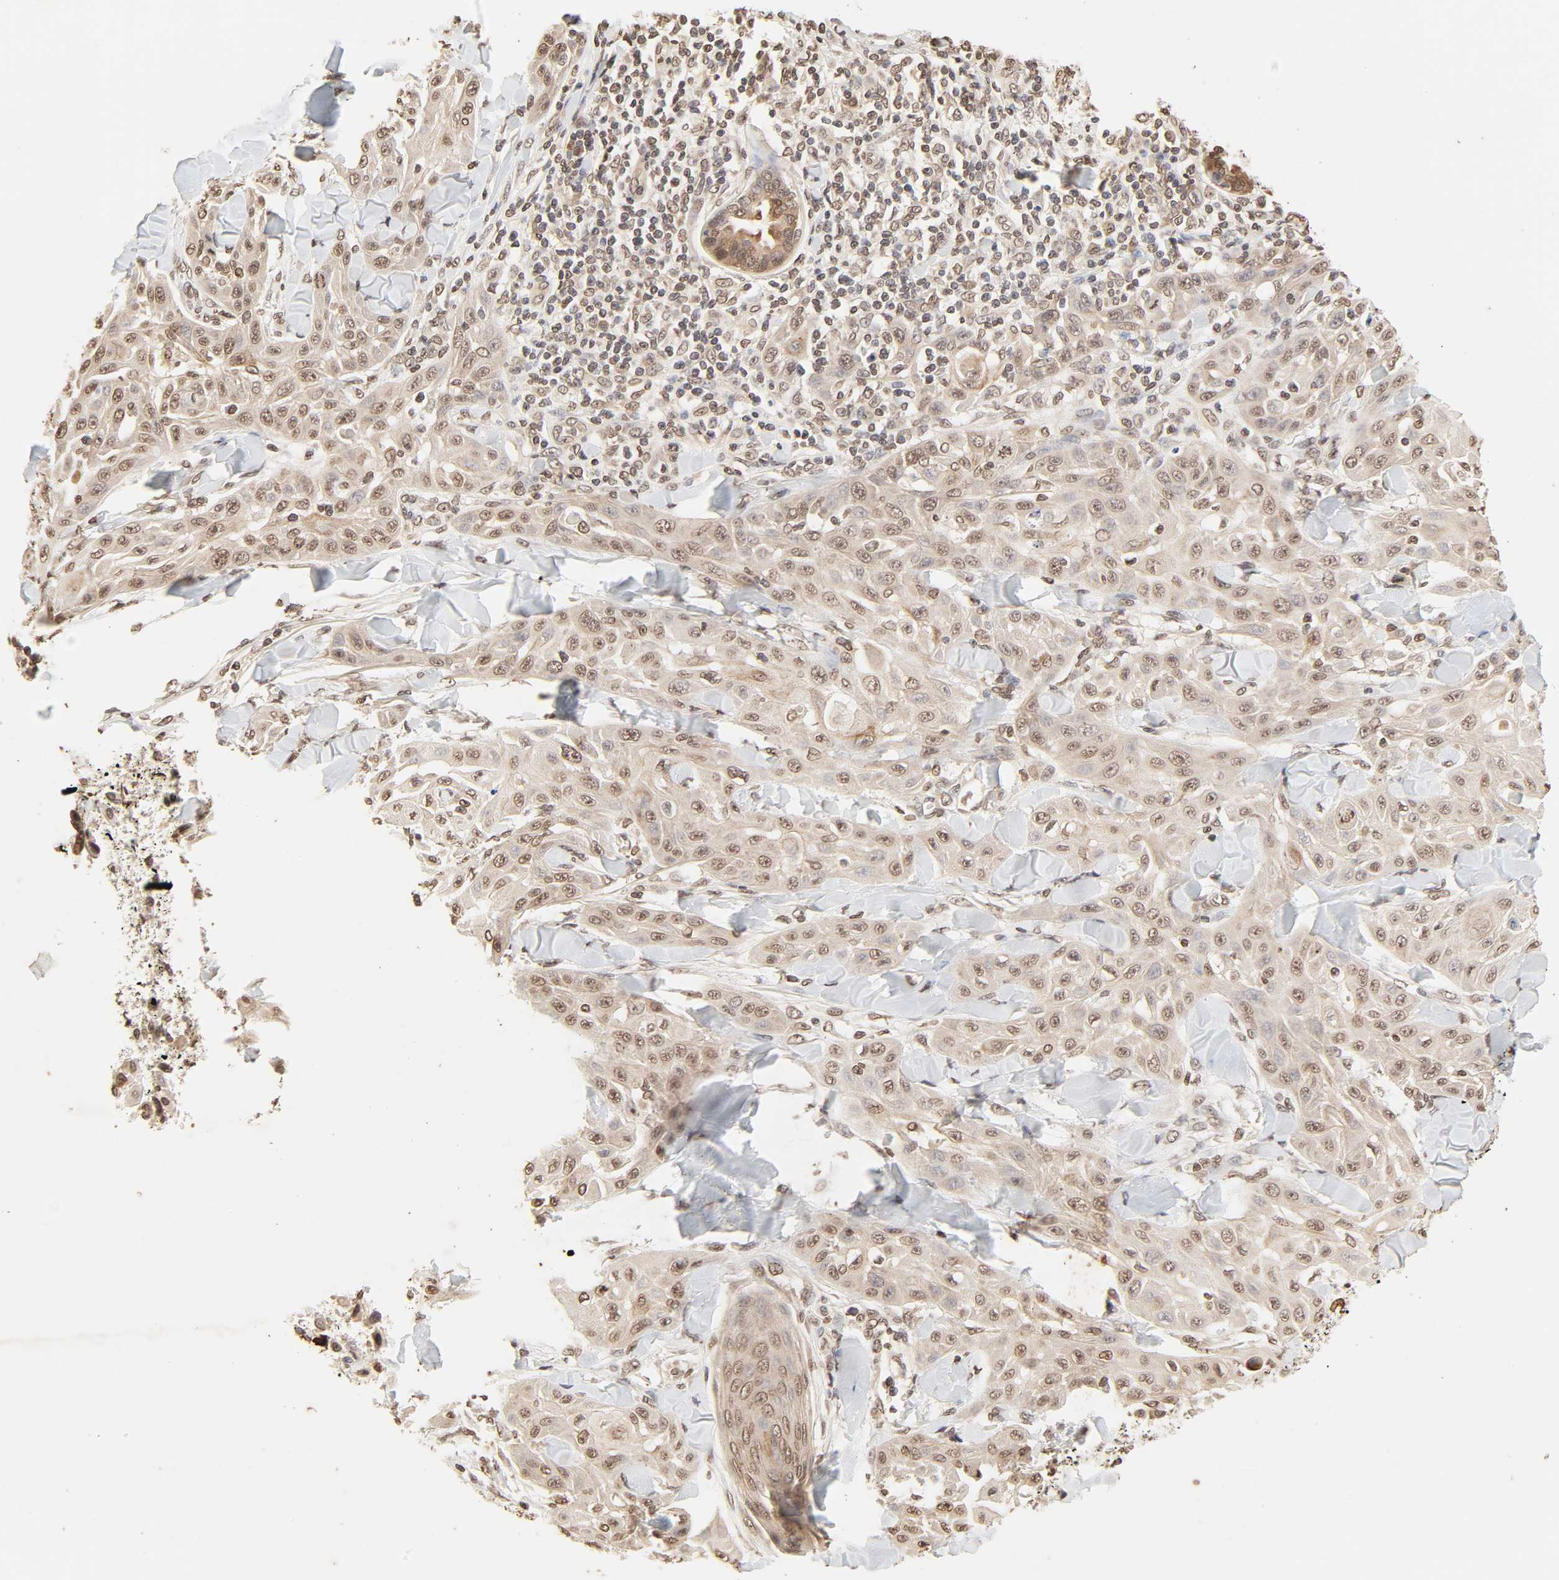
{"staining": {"intensity": "moderate", "quantity": ">75%", "location": "cytoplasmic/membranous,nuclear"}, "tissue": "skin cancer", "cell_type": "Tumor cells", "image_type": "cancer", "snomed": [{"axis": "morphology", "description": "Squamous cell carcinoma, NOS"}, {"axis": "topography", "description": "Skin"}], "caption": "Immunohistochemical staining of skin cancer exhibits medium levels of moderate cytoplasmic/membranous and nuclear positivity in about >75% of tumor cells. (DAB IHC, brown staining for protein, blue staining for nuclei).", "gene": "TBL1X", "patient": {"sex": "male", "age": 24}}